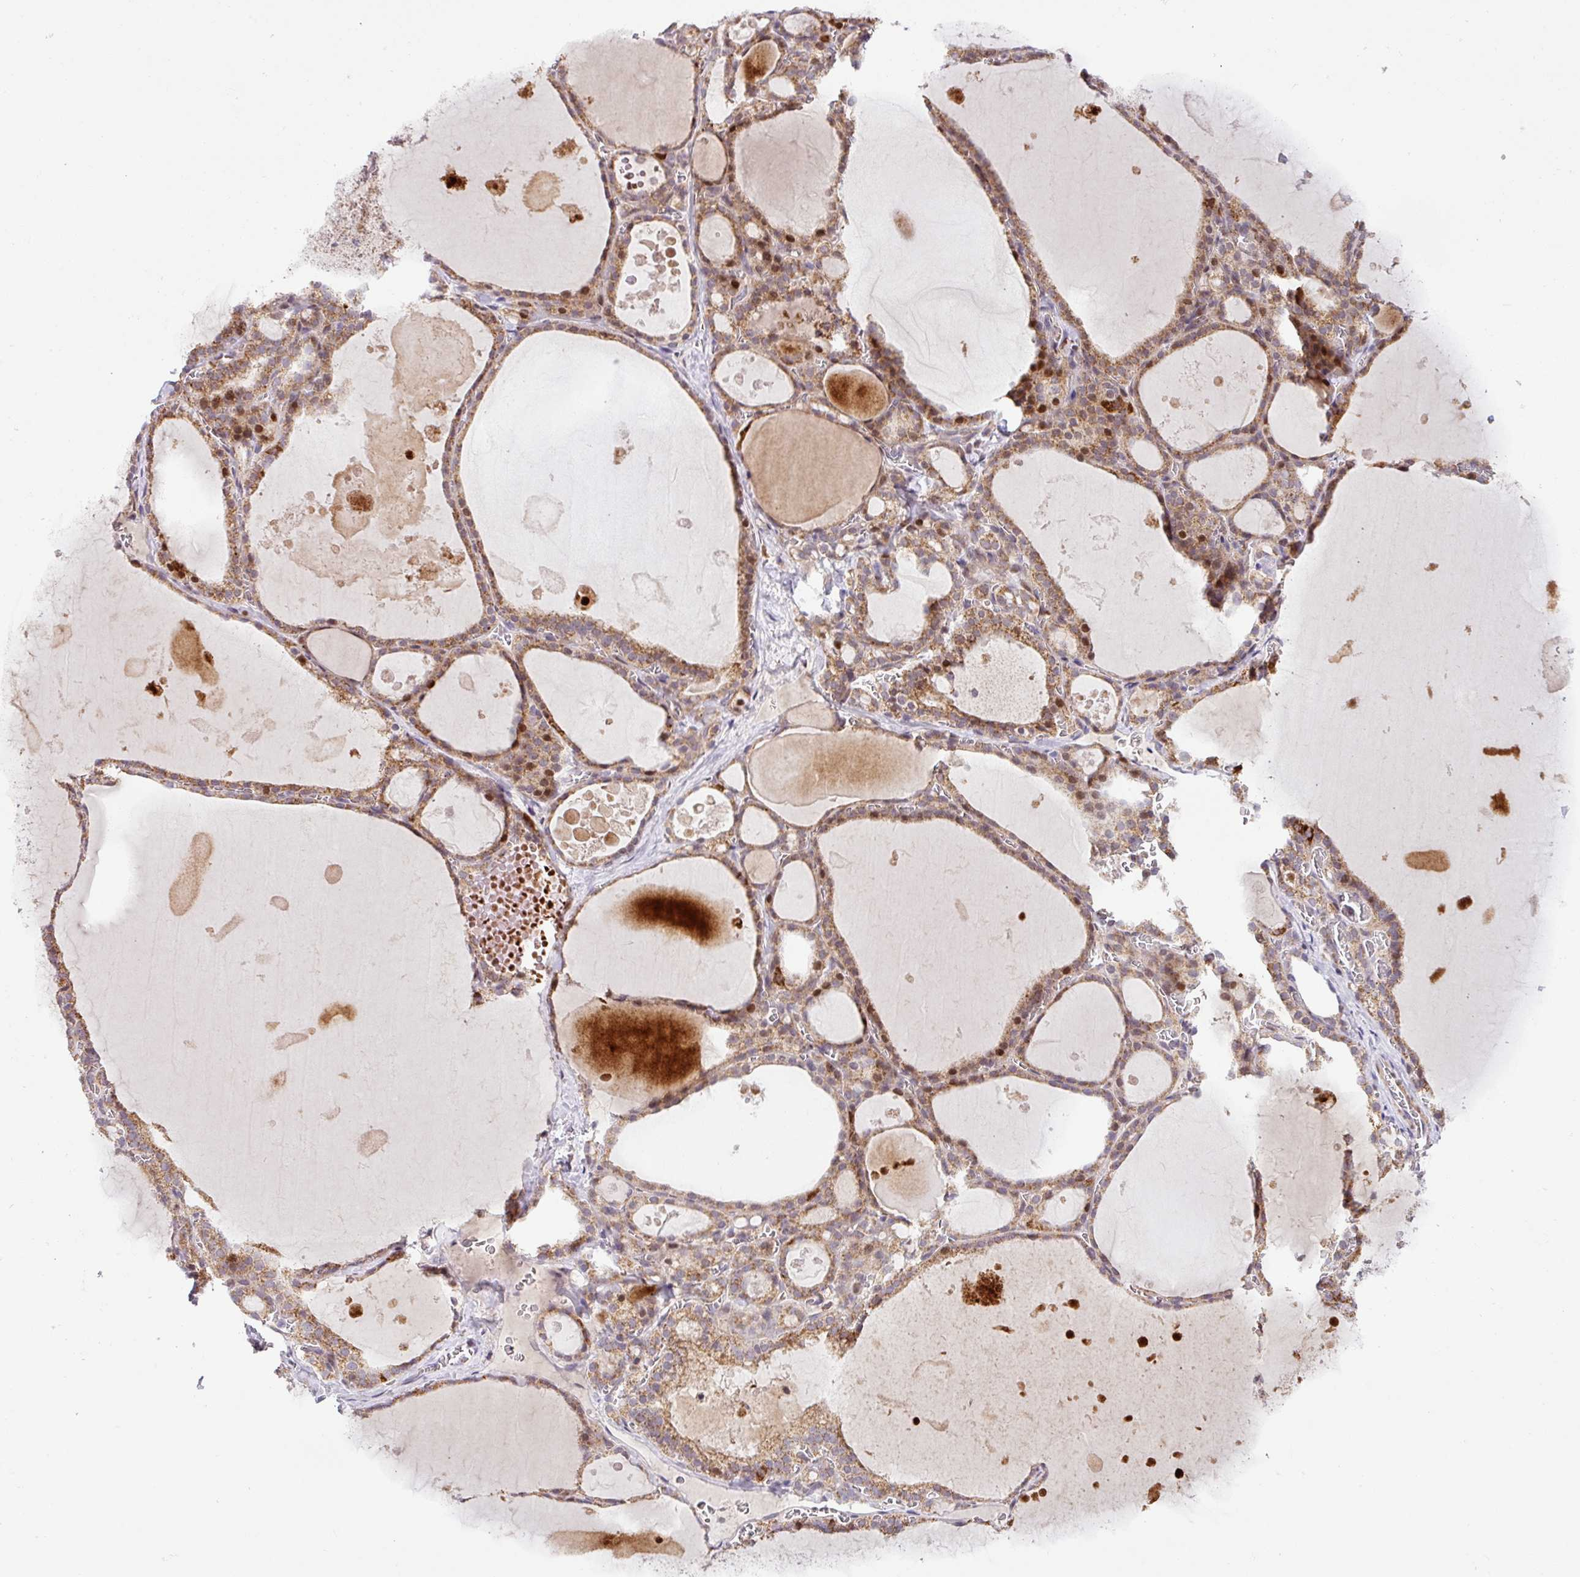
{"staining": {"intensity": "moderate", "quantity": ">75%", "location": "cytoplasmic/membranous,nuclear"}, "tissue": "thyroid gland", "cell_type": "Glandular cells", "image_type": "normal", "snomed": [{"axis": "morphology", "description": "Normal tissue, NOS"}, {"axis": "topography", "description": "Thyroid gland"}], "caption": "IHC (DAB (3,3'-diaminobenzidine)) staining of normal thyroid gland exhibits moderate cytoplasmic/membranous,nuclear protein positivity in about >75% of glandular cells.", "gene": "ENSG00000269547", "patient": {"sex": "male", "age": 56}}